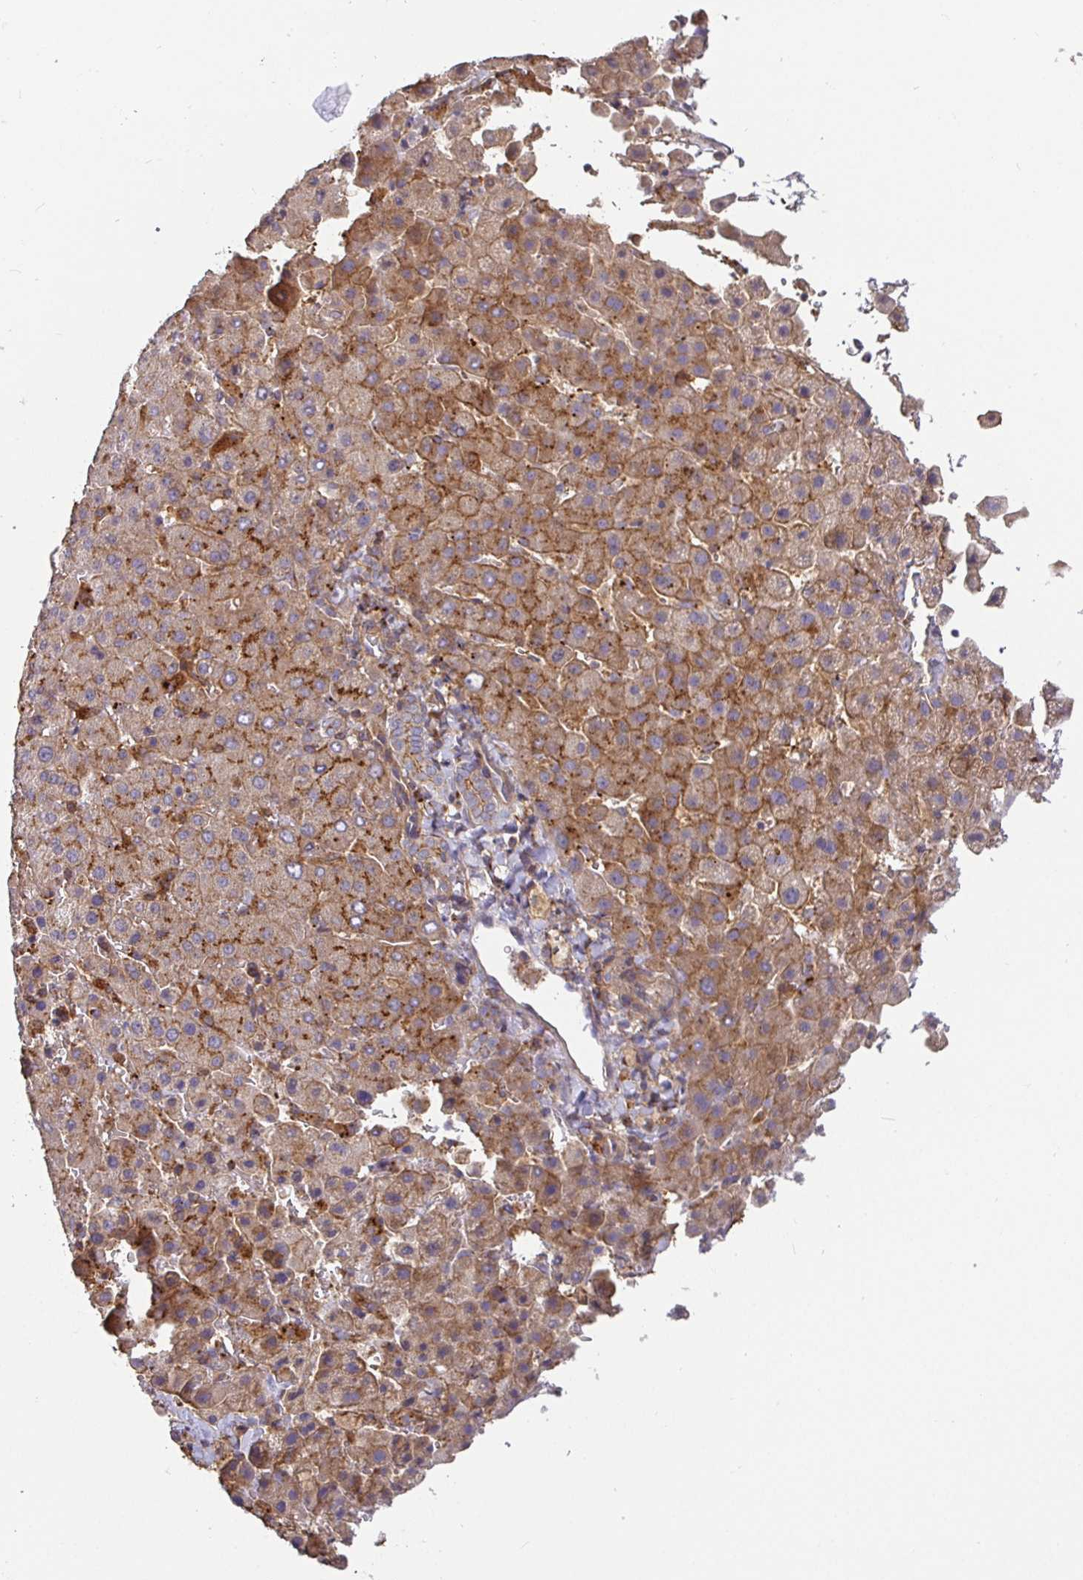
{"staining": {"intensity": "moderate", "quantity": ">75%", "location": "cytoplasmic/membranous"}, "tissue": "liver cancer", "cell_type": "Tumor cells", "image_type": "cancer", "snomed": [{"axis": "morphology", "description": "Carcinoma, Hepatocellular, NOS"}, {"axis": "topography", "description": "Liver"}], "caption": "The histopathology image reveals immunohistochemical staining of hepatocellular carcinoma (liver). There is moderate cytoplasmic/membranous staining is appreciated in approximately >75% of tumor cells. The protein of interest is shown in brown color, while the nuclei are stained blue.", "gene": "C1QTNF7", "patient": {"sex": "female", "age": 58}}